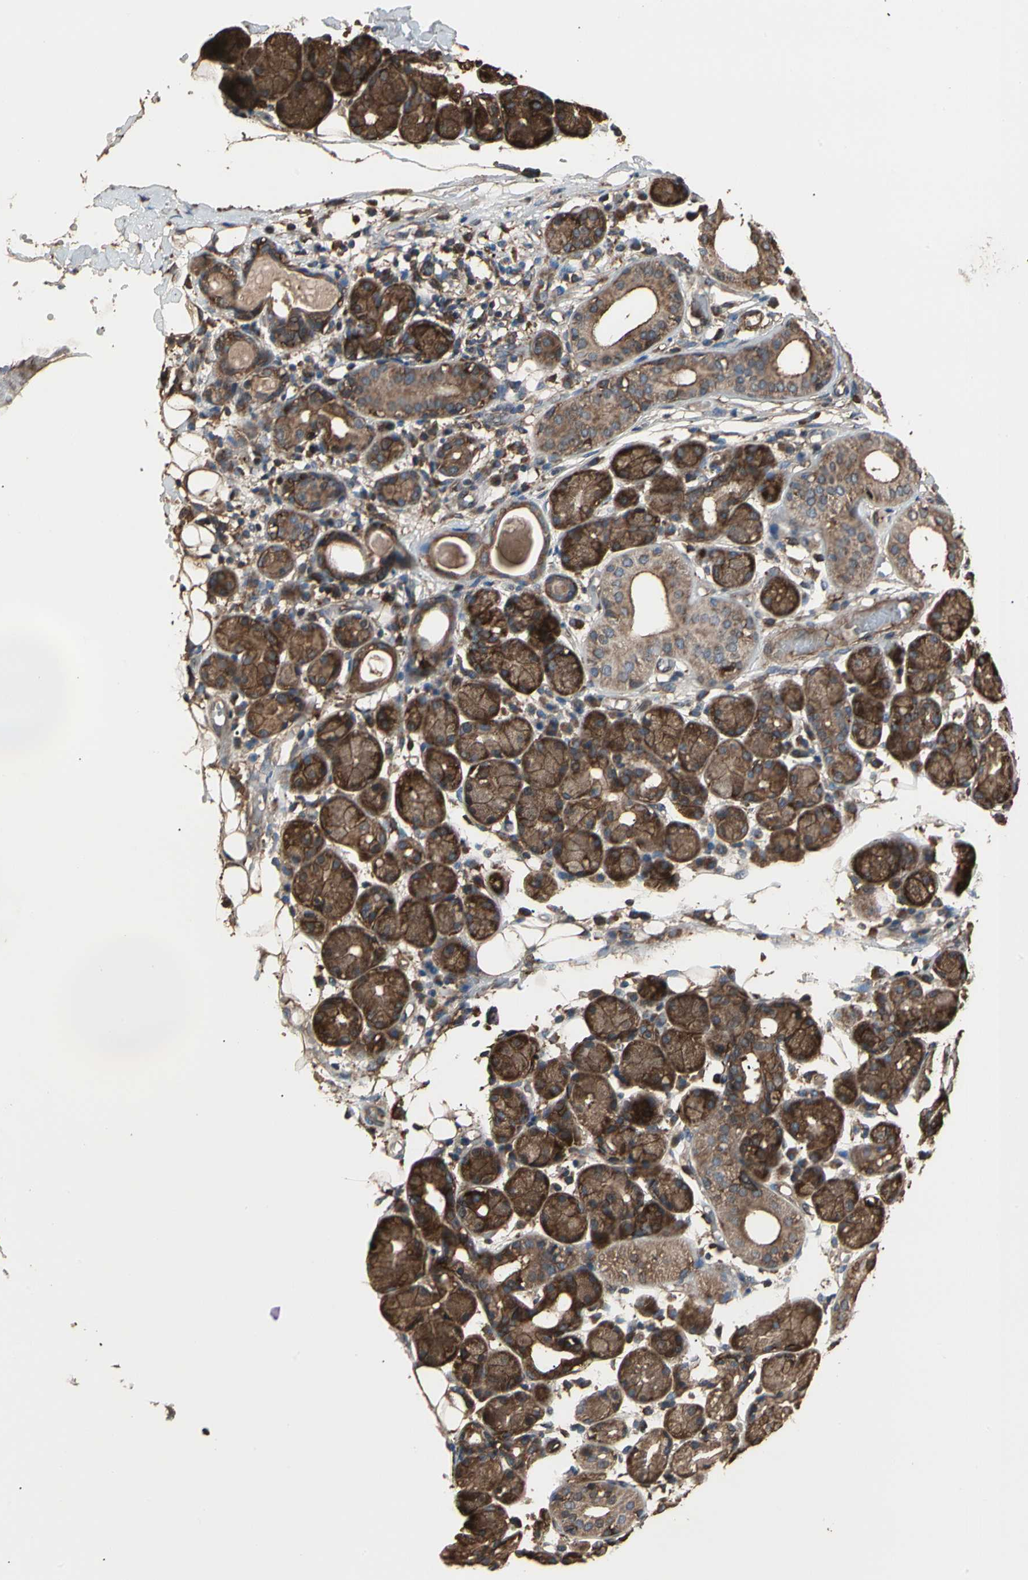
{"staining": {"intensity": "strong", "quantity": ">75%", "location": "cytoplasmic/membranous"}, "tissue": "salivary gland", "cell_type": "Glandular cells", "image_type": "normal", "snomed": [{"axis": "morphology", "description": "Normal tissue, NOS"}, {"axis": "topography", "description": "Salivary gland"}, {"axis": "topography", "description": "Peripheral nerve tissue"}], "caption": "Strong cytoplasmic/membranous protein expression is seen in approximately >75% of glandular cells in salivary gland. (Brightfield microscopy of DAB IHC at high magnification).", "gene": "AGBL2", "patient": {"sex": "male", "age": 62}}